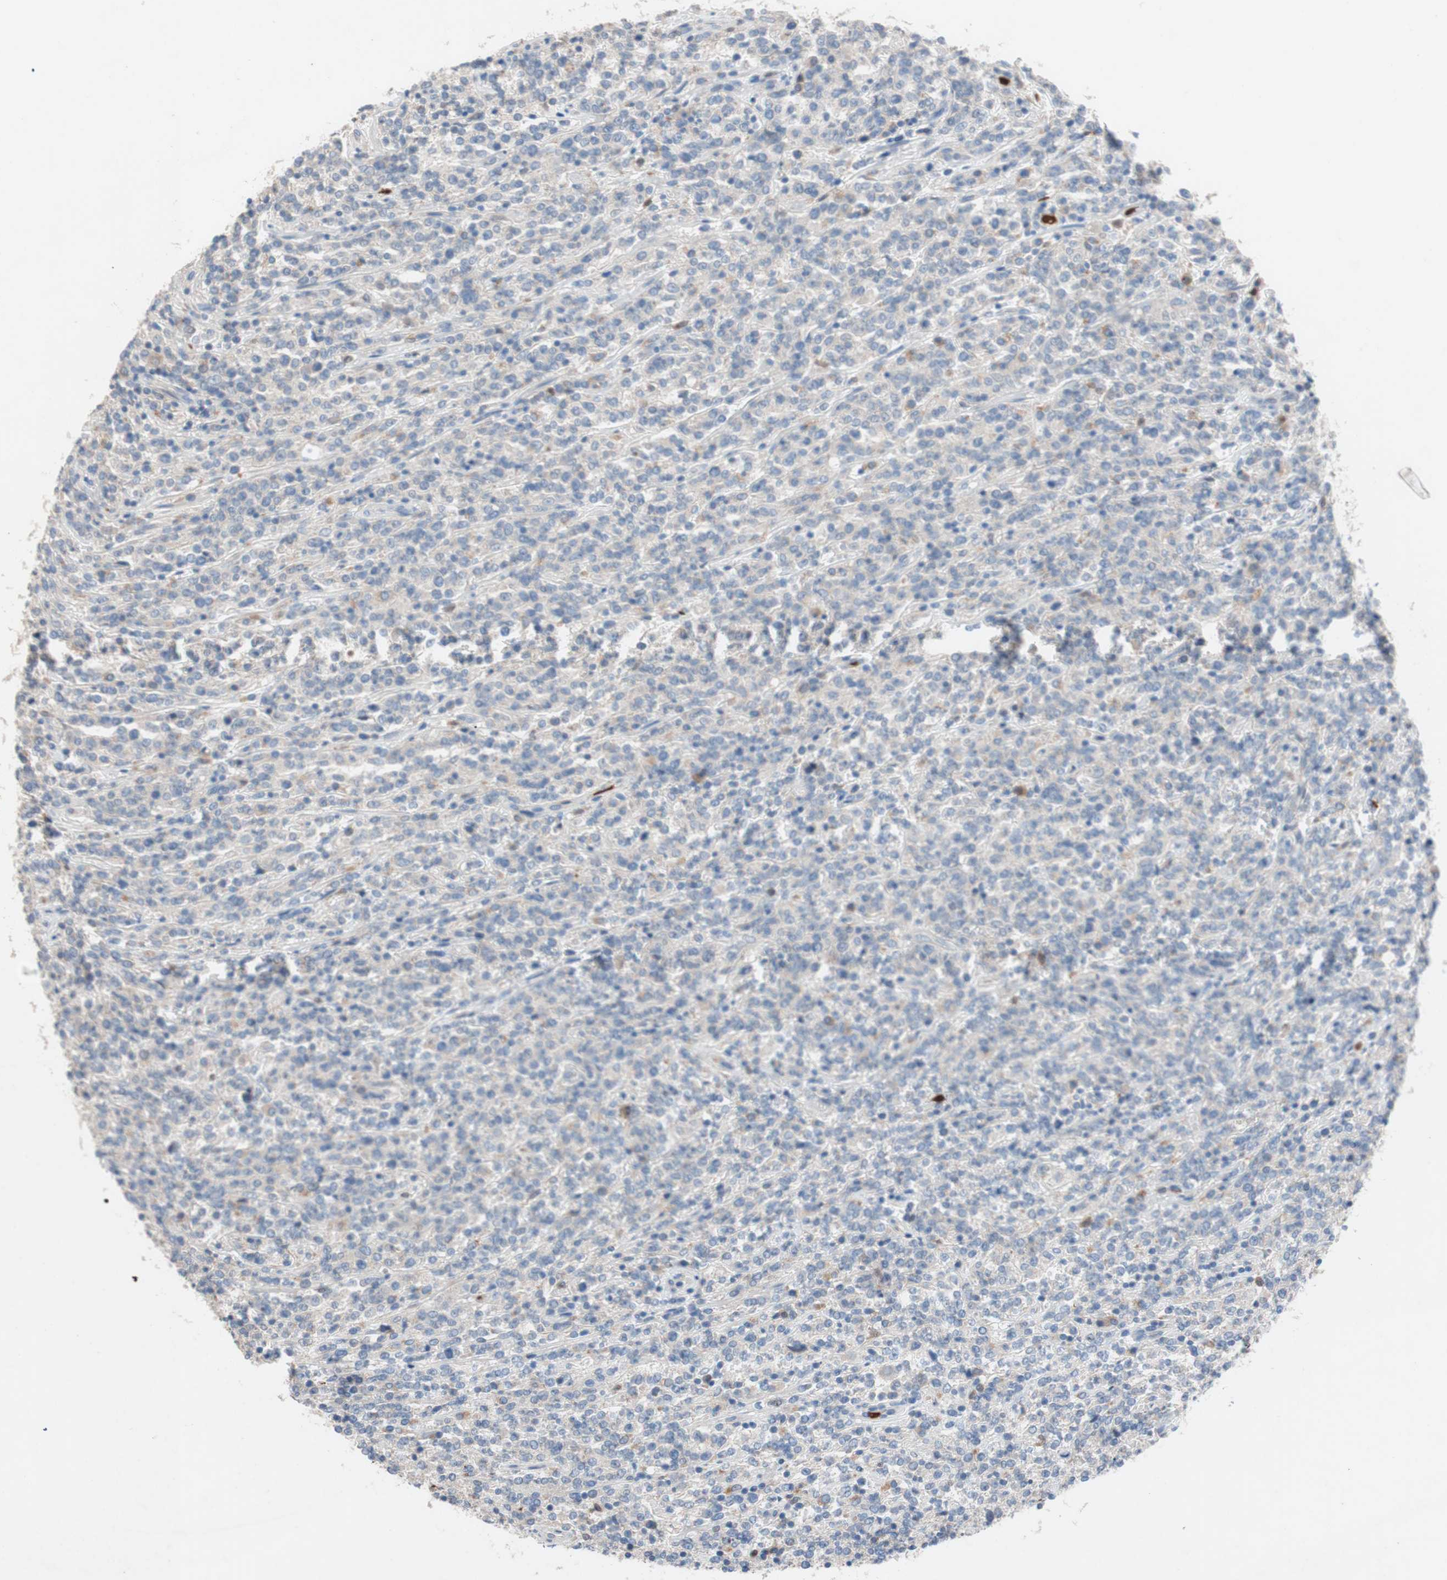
{"staining": {"intensity": "negative", "quantity": "none", "location": "none"}, "tissue": "lymphoma", "cell_type": "Tumor cells", "image_type": "cancer", "snomed": [{"axis": "morphology", "description": "Malignant lymphoma, non-Hodgkin's type, High grade"}, {"axis": "topography", "description": "Soft tissue"}], "caption": "This micrograph is of lymphoma stained with immunohistochemistry to label a protein in brown with the nuclei are counter-stained blue. There is no expression in tumor cells.", "gene": "CLEC4D", "patient": {"sex": "male", "age": 18}}